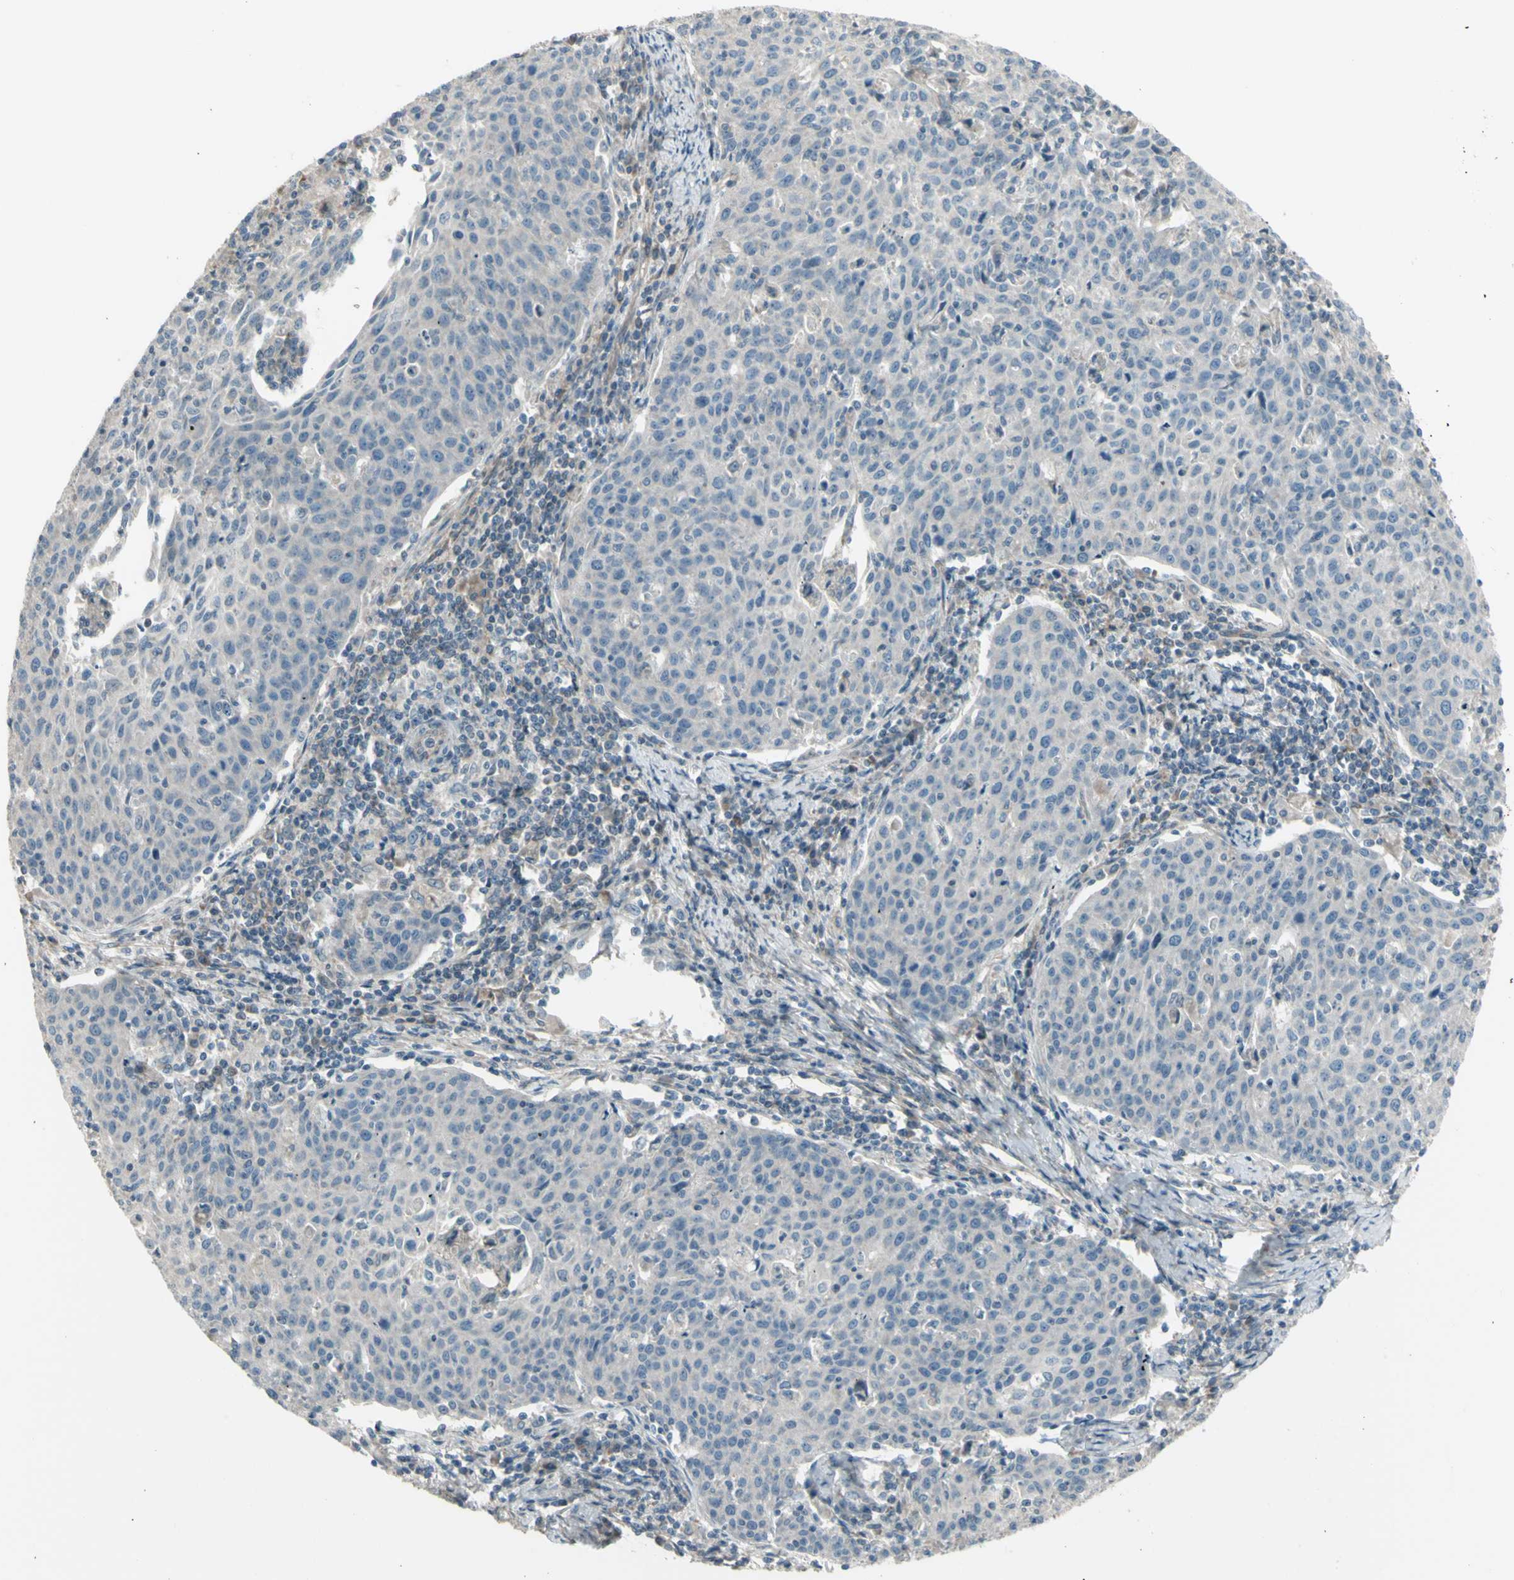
{"staining": {"intensity": "negative", "quantity": "none", "location": "none"}, "tissue": "cervical cancer", "cell_type": "Tumor cells", "image_type": "cancer", "snomed": [{"axis": "morphology", "description": "Squamous cell carcinoma, NOS"}, {"axis": "topography", "description": "Cervix"}], "caption": "A micrograph of cervical squamous cell carcinoma stained for a protein displays no brown staining in tumor cells. (DAB (3,3'-diaminobenzidine) immunohistochemistry, high magnification).", "gene": "NAXD", "patient": {"sex": "female", "age": 38}}